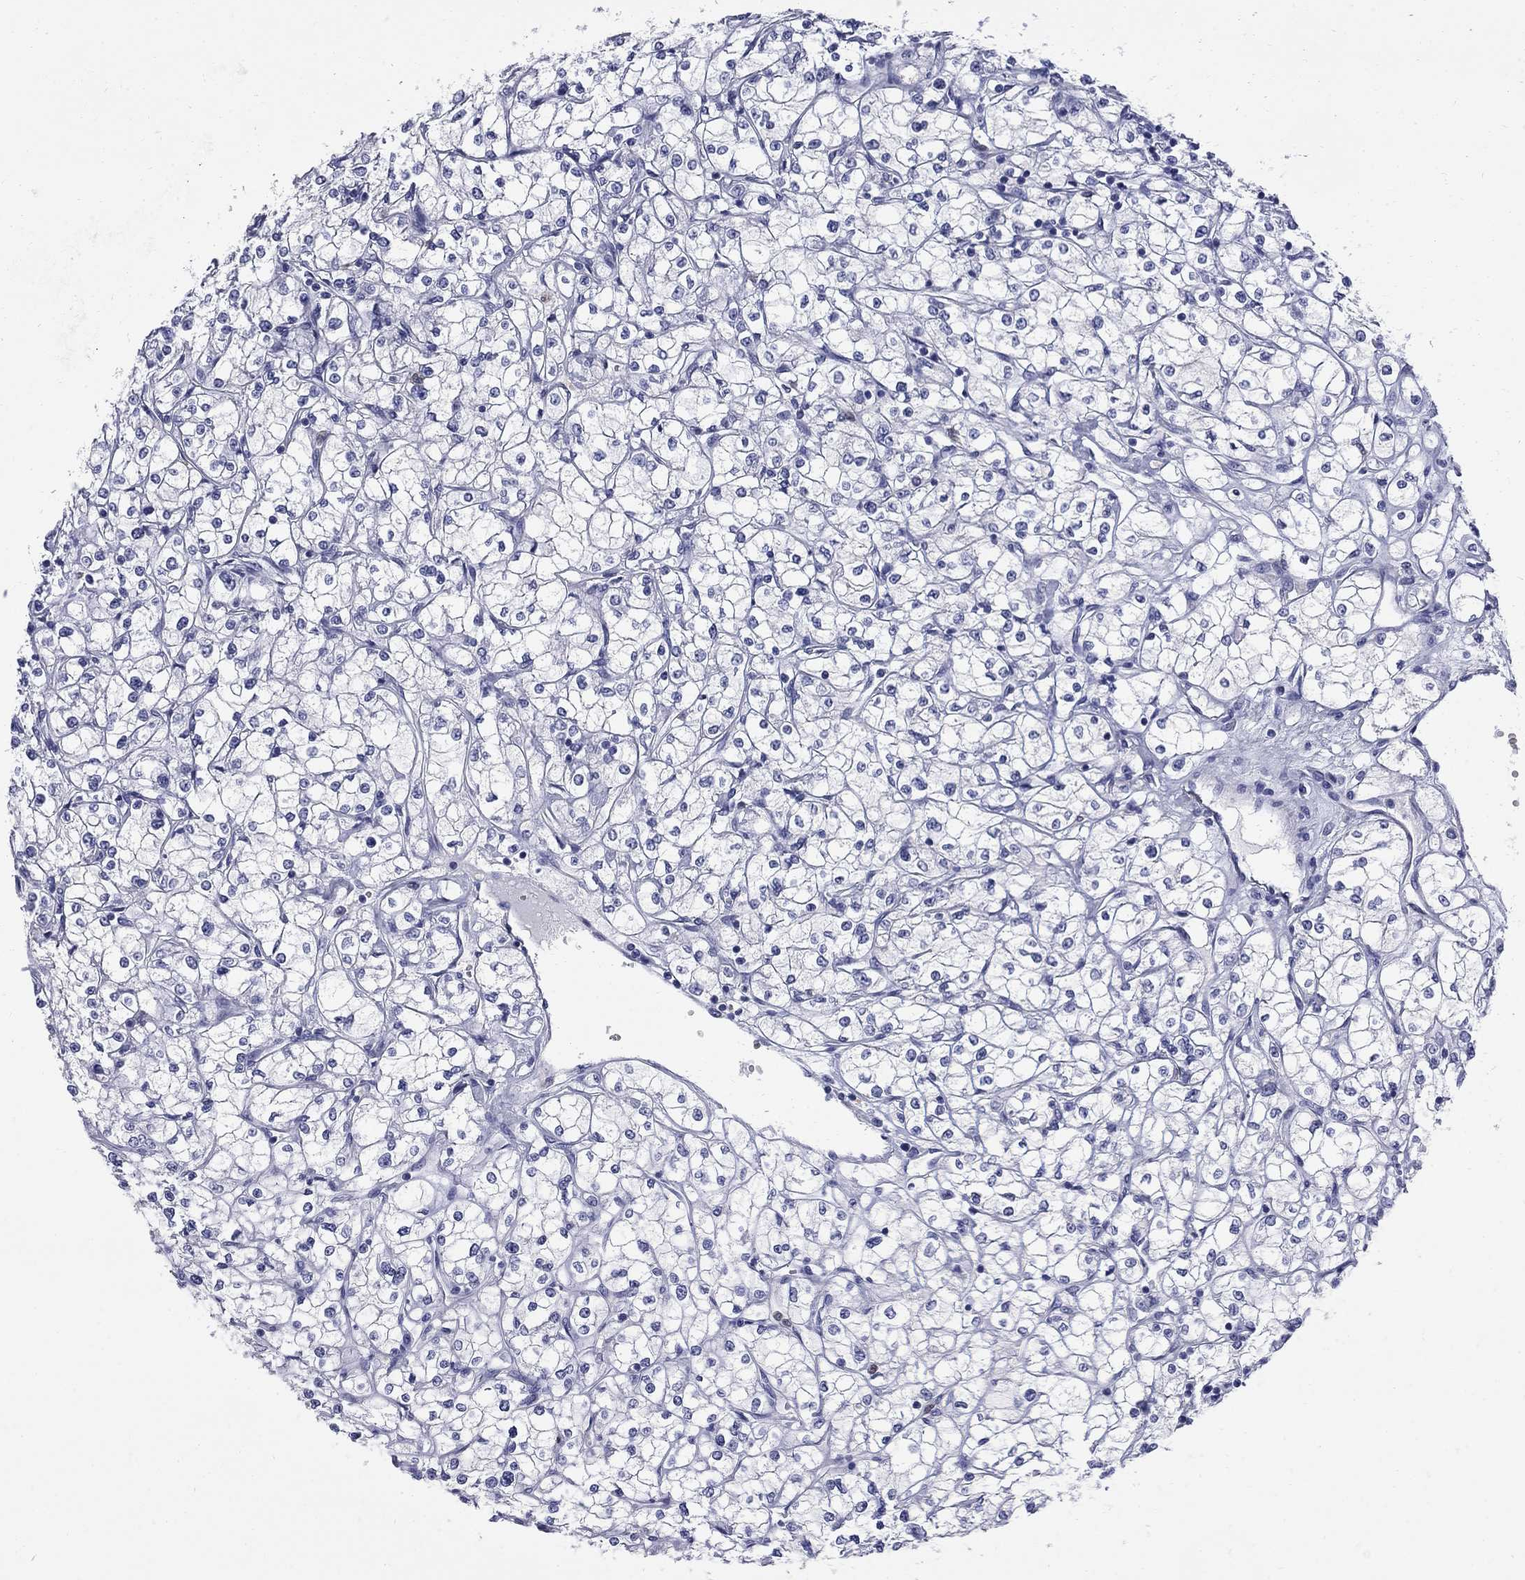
{"staining": {"intensity": "negative", "quantity": "none", "location": "none"}, "tissue": "renal cancer", "cell_type": "Tumor cells", "image_type": "cancer", "snomed": [{"axis": "morphology", "description": "Adenocarcinoma, NOS"}, {"axis": "topography", "description": "Kidney"}], "caption": "Renal adenocarcinoma stained for a protein using IHC demonstrates no positivity tumor cells.", "gene": "SERPINB2", "patient": {"sex": "male", "age": 67}}